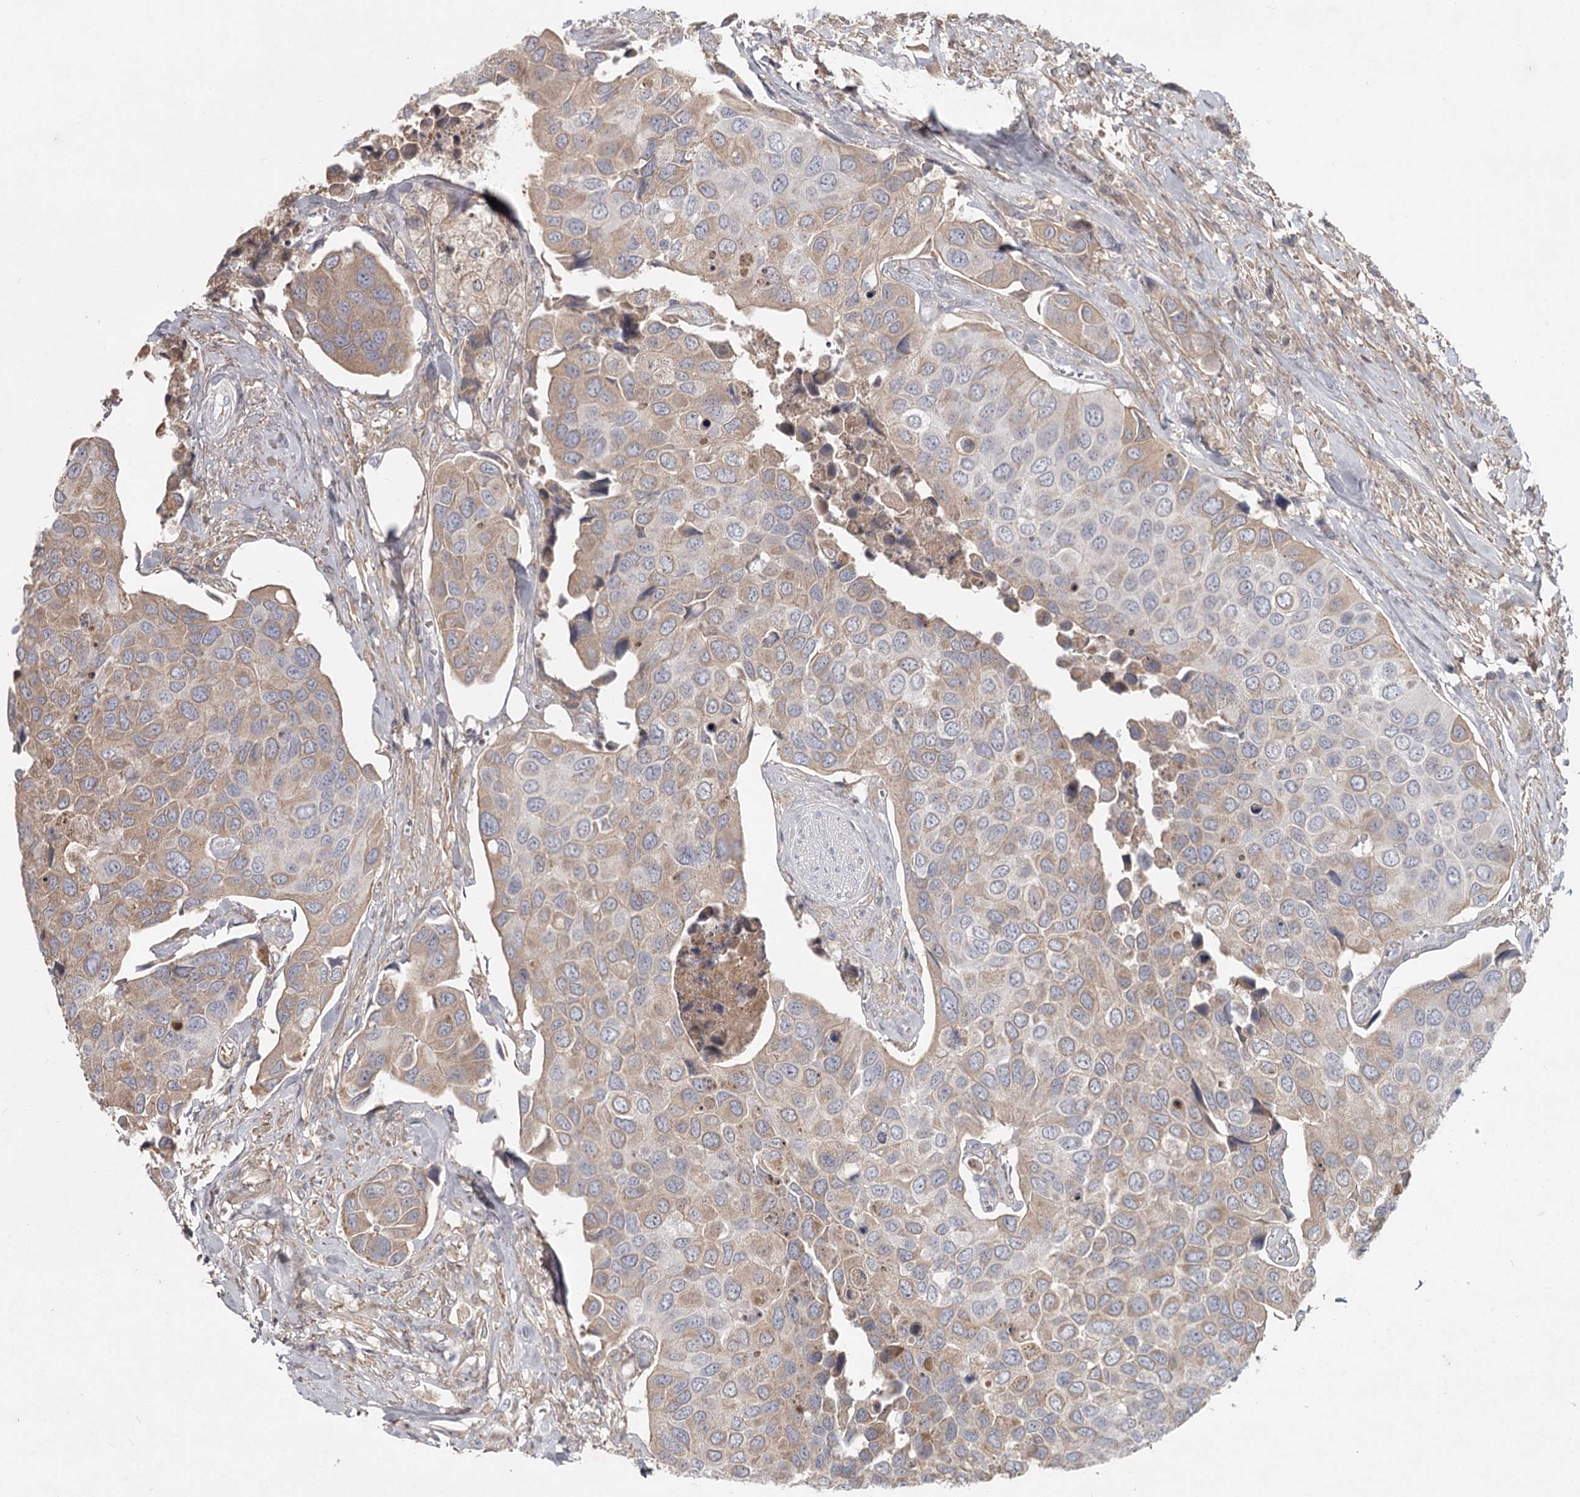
{"staining": {"intensity": "weak", "quantity": "<25%", "location": "cytoplasmic/membranous"}, "tissue": "urothelial cancer", "cell_type": "Tumor cells", "image_type": "cancer", "snomed": [{"axis": "morphology", "description": "Urothelial carcinoma, High grade"}, {"axis": "topography", "description": "Urinary bladder"}], "caption": "Immunohistochemistry of urothelial carcinoma (high-grade) exhibits no expression in tumor cells. (DAB immunohistochemistry (IHC) visualized using brightfield microscopy, high magnification).", "gene": "DHRS9", "patient": {"sex": "male", "age": 74}}